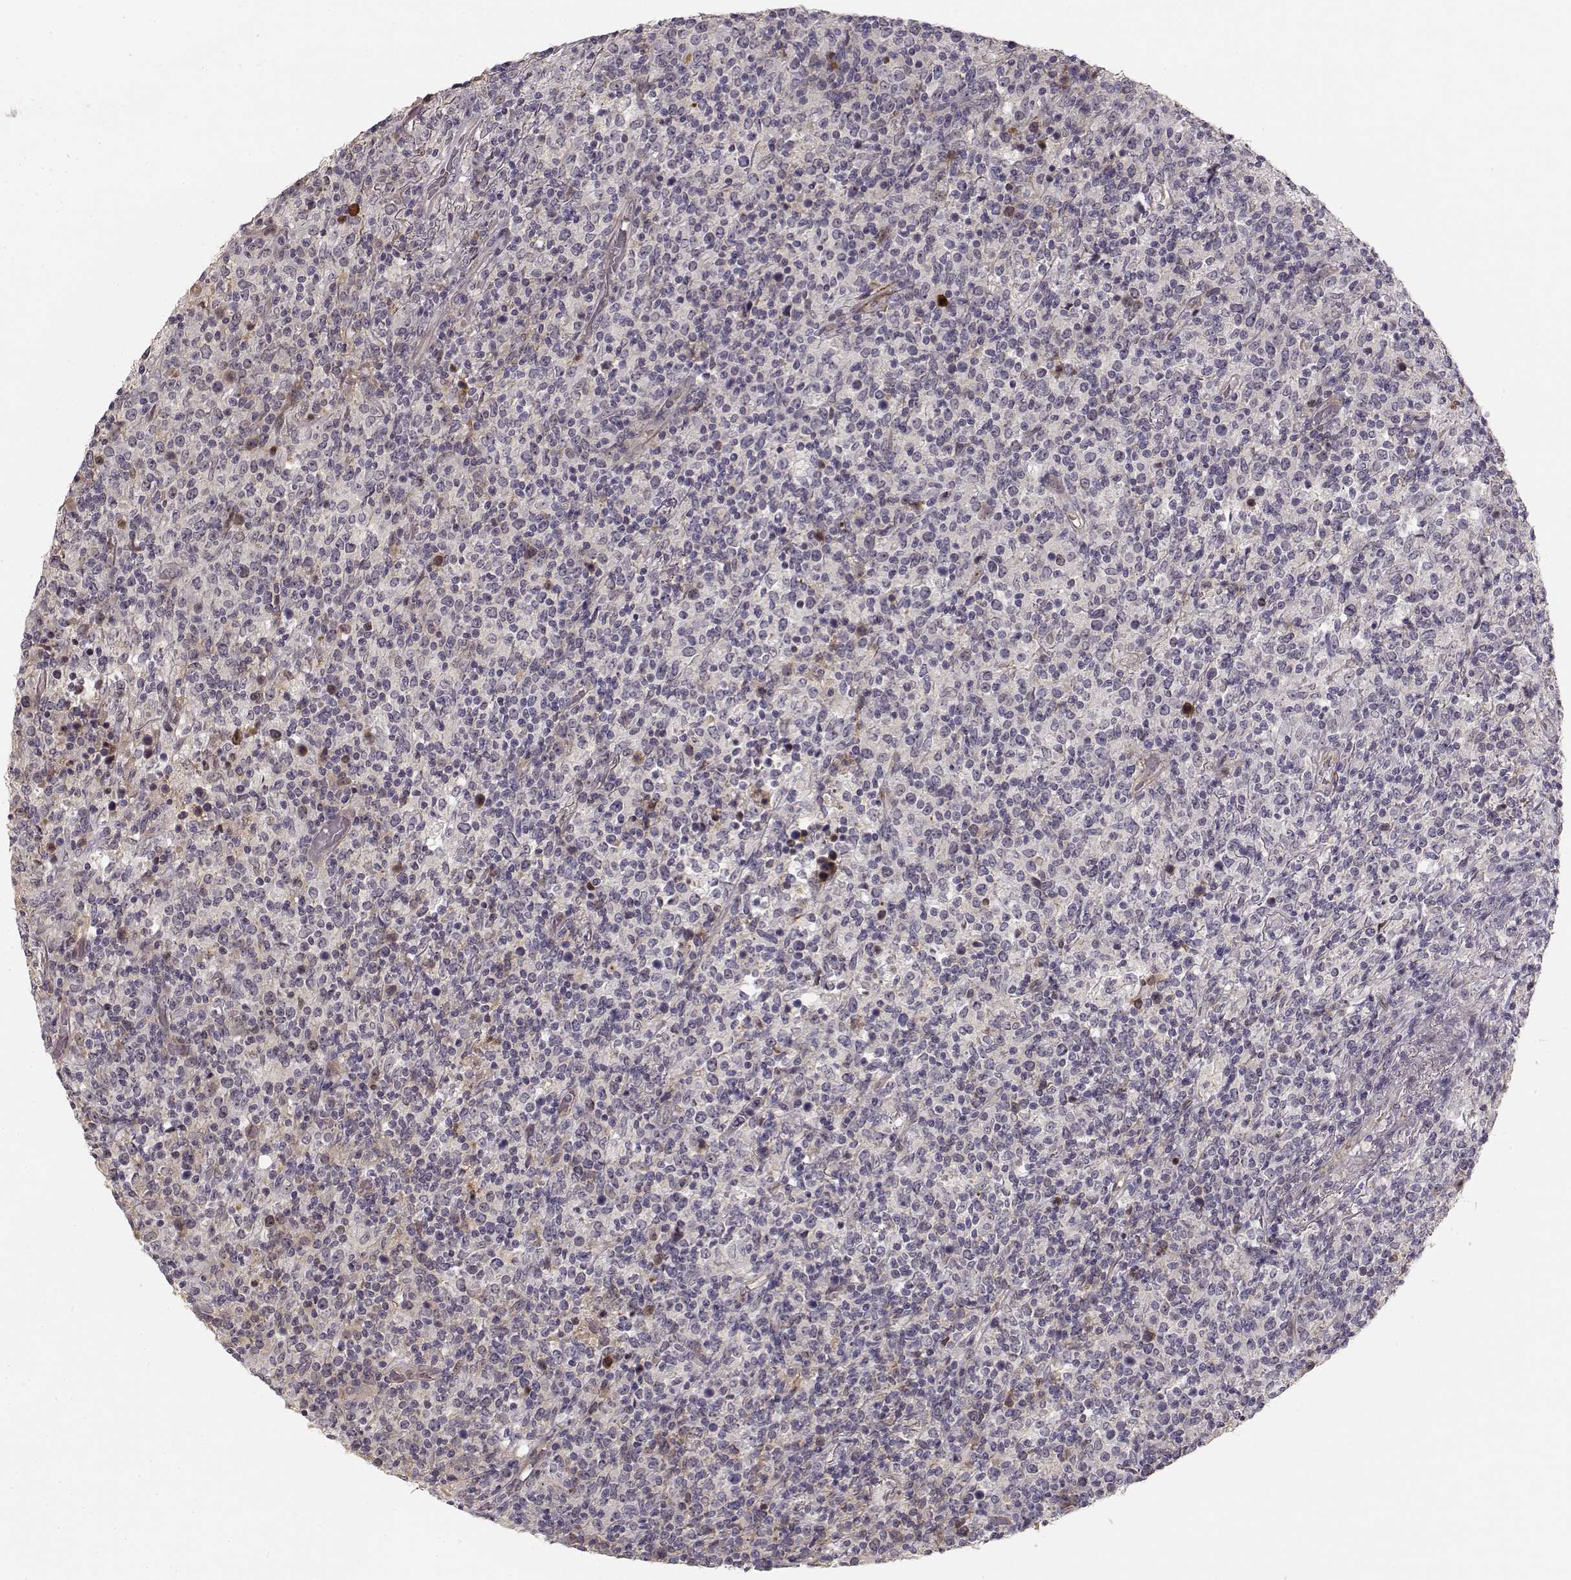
{"staining": {"intensity": "negative", "quantity": "none", "location": "none"}, "tissue": "lymphoma", "cell_type": "Tumor cells", "image_type": "cancer", "snomed": [{"axis": "morphology", "description": "Malignant lymphoma, non-Hodgkin's type, High grade"}, {"axis": "topography", "description": "Lung"}], "caption": "Photomicrograph shows no significant protein positivity in tumor cells of high-grade malignant lymphoma, non-Hodgkin's type.", "gene": "RGS9BP", "patient": {"sex": "male", "age": 79}}